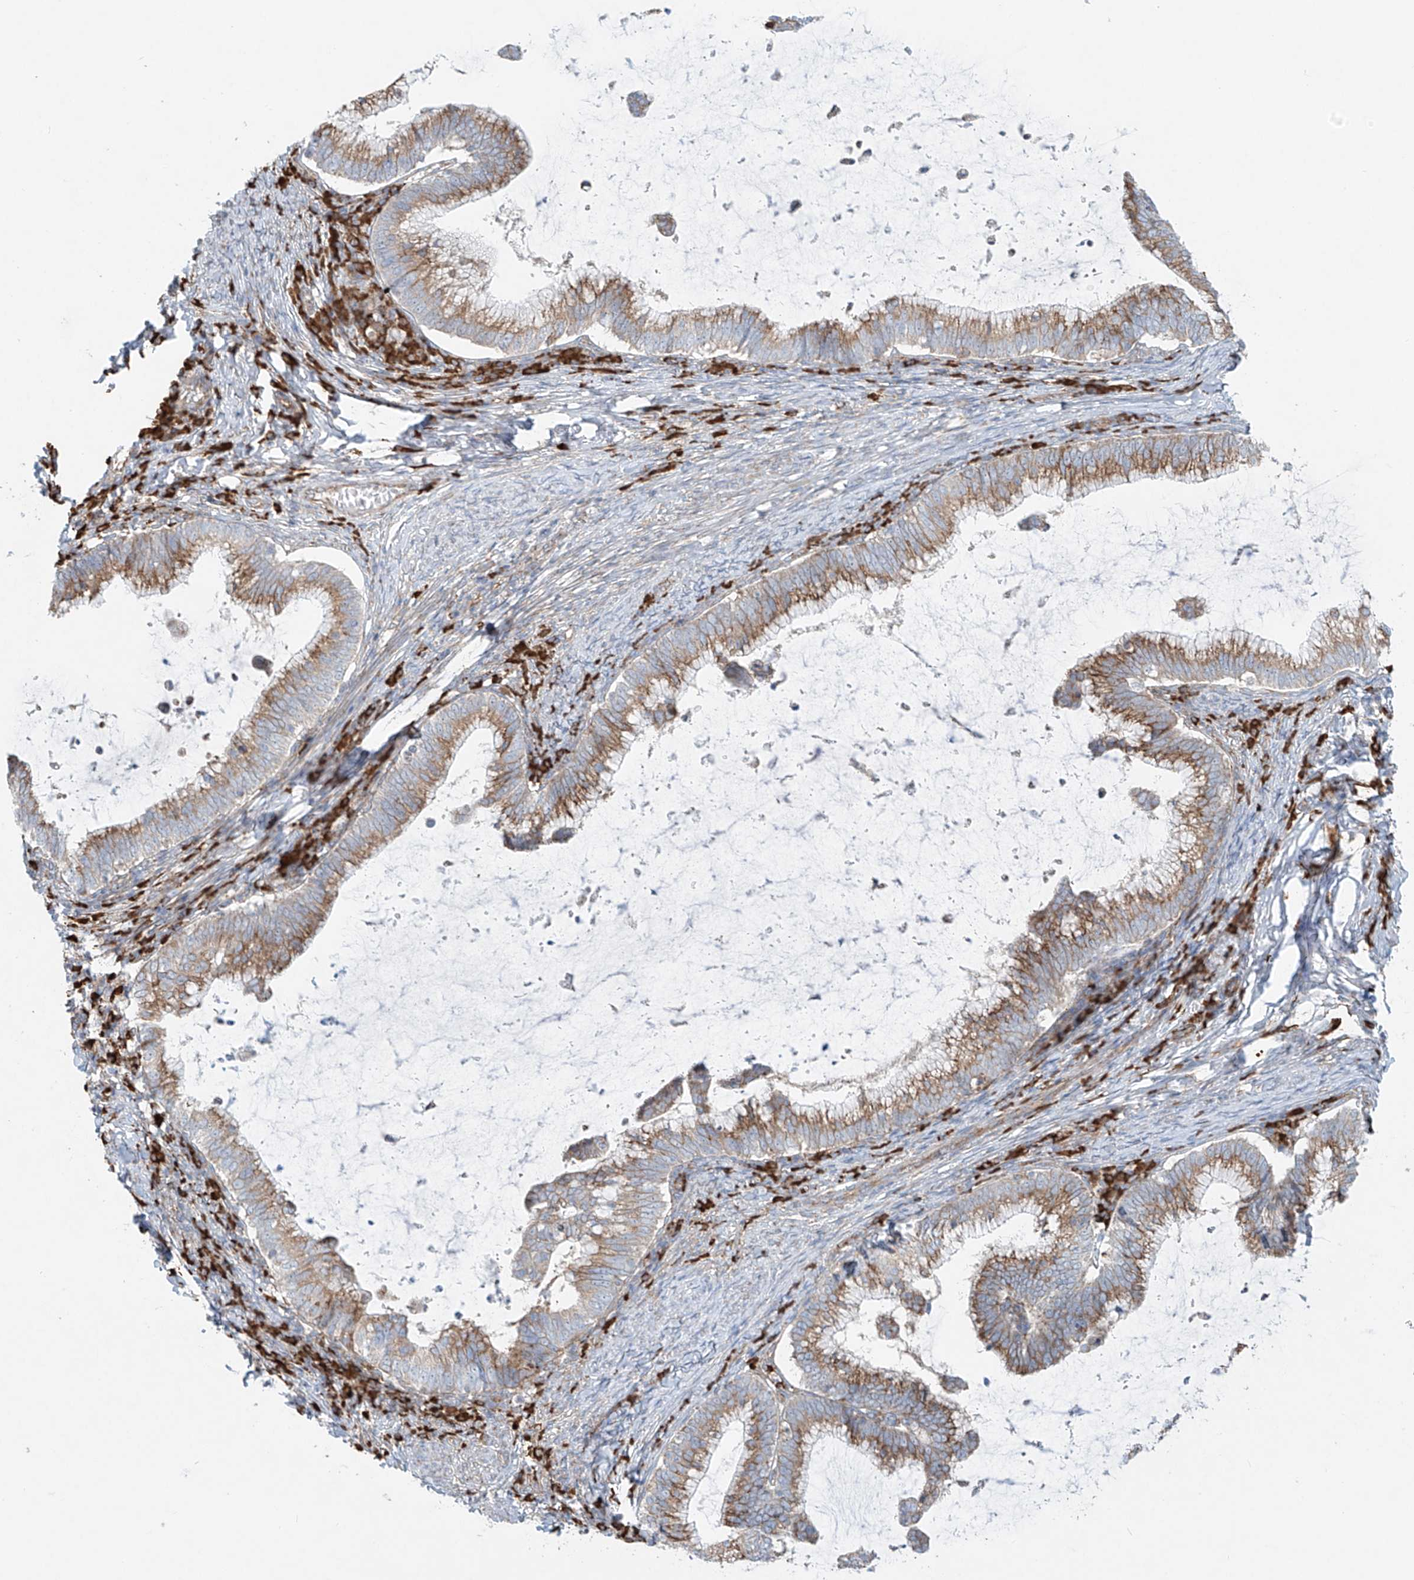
{"staining": {"intensity": "moderate", "quantity": ">75%", "location": "cytoplasmic/membranous"}, "tissue": "cervical cancer", "cell_type": "Tumor cells", "image_type": "cancer", "snomed": [{"axis": "morphology", "description": "Adenocarcinoma, NOS"}, {"axis": "topography", "description": "Cervix"}], "caption": "Immunohistochemical staining of human cervical cancer (adenocarcinoma) demonstrates moderate cytoplasmic/membranous protein staining in approximately >75% of tumor cells. (DAB = brown stain, brightfield microscopy at high magnification).", "gene": "EIPR1", "patient": {"sex": "female", "age": 36}}